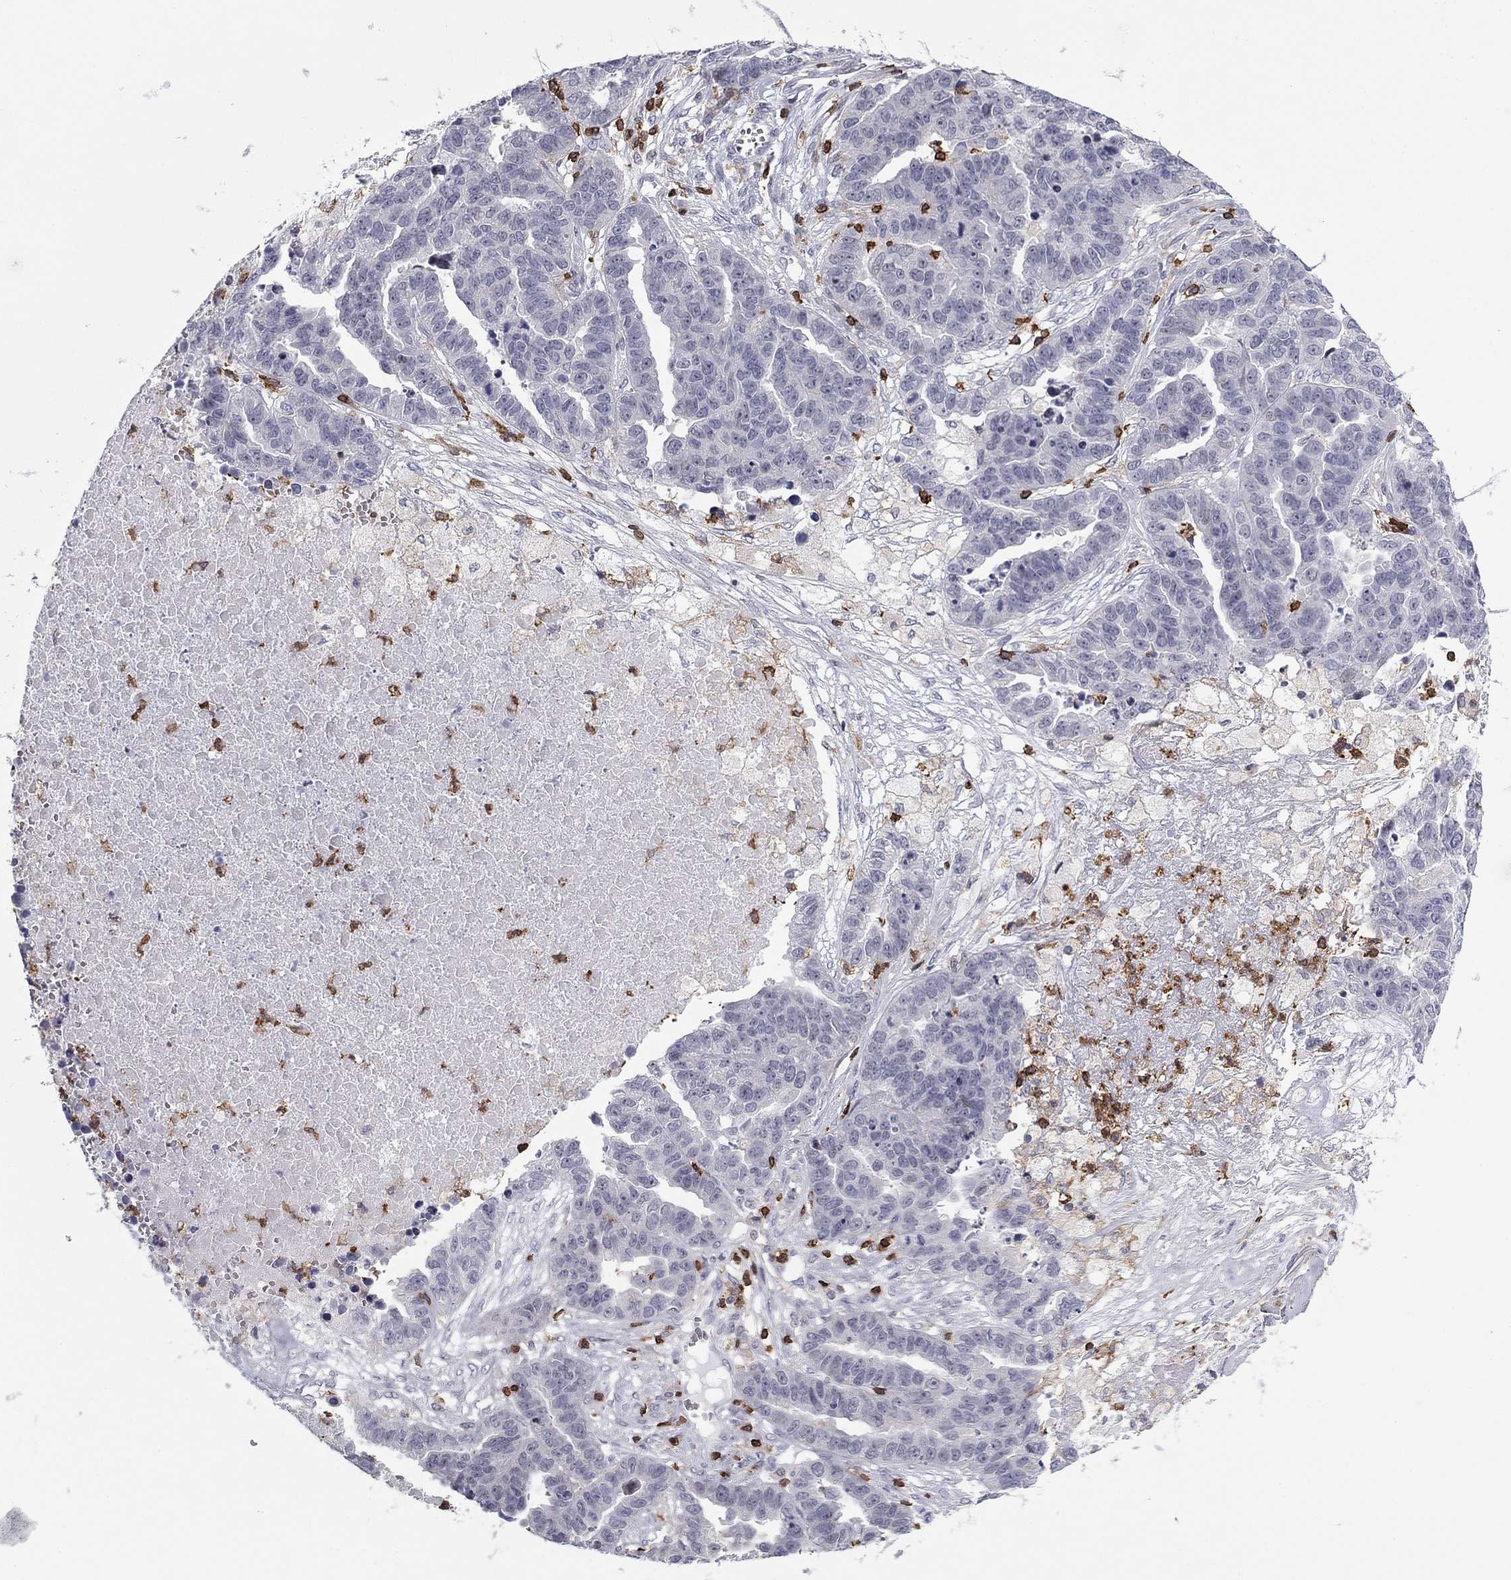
{"staining": {"intensity": "negative", "quantity": "none", "location": "none"}, "tissue": "ovarian cancer", "cell_type": "Tumor cells", "image_type": "cancer", "snomed": [{"axis": "morphology", "description": "Cystadenocarcinoma, serous, NOS"}, {"axis": "topography", "description": "Ovary"}], "caption": "There is no significant positivity in tumor cells of serous cystadenocarcinoma (ovarian).", "gene": "ARHGAP27", "patient": {"sex": "female", "age": 87}}